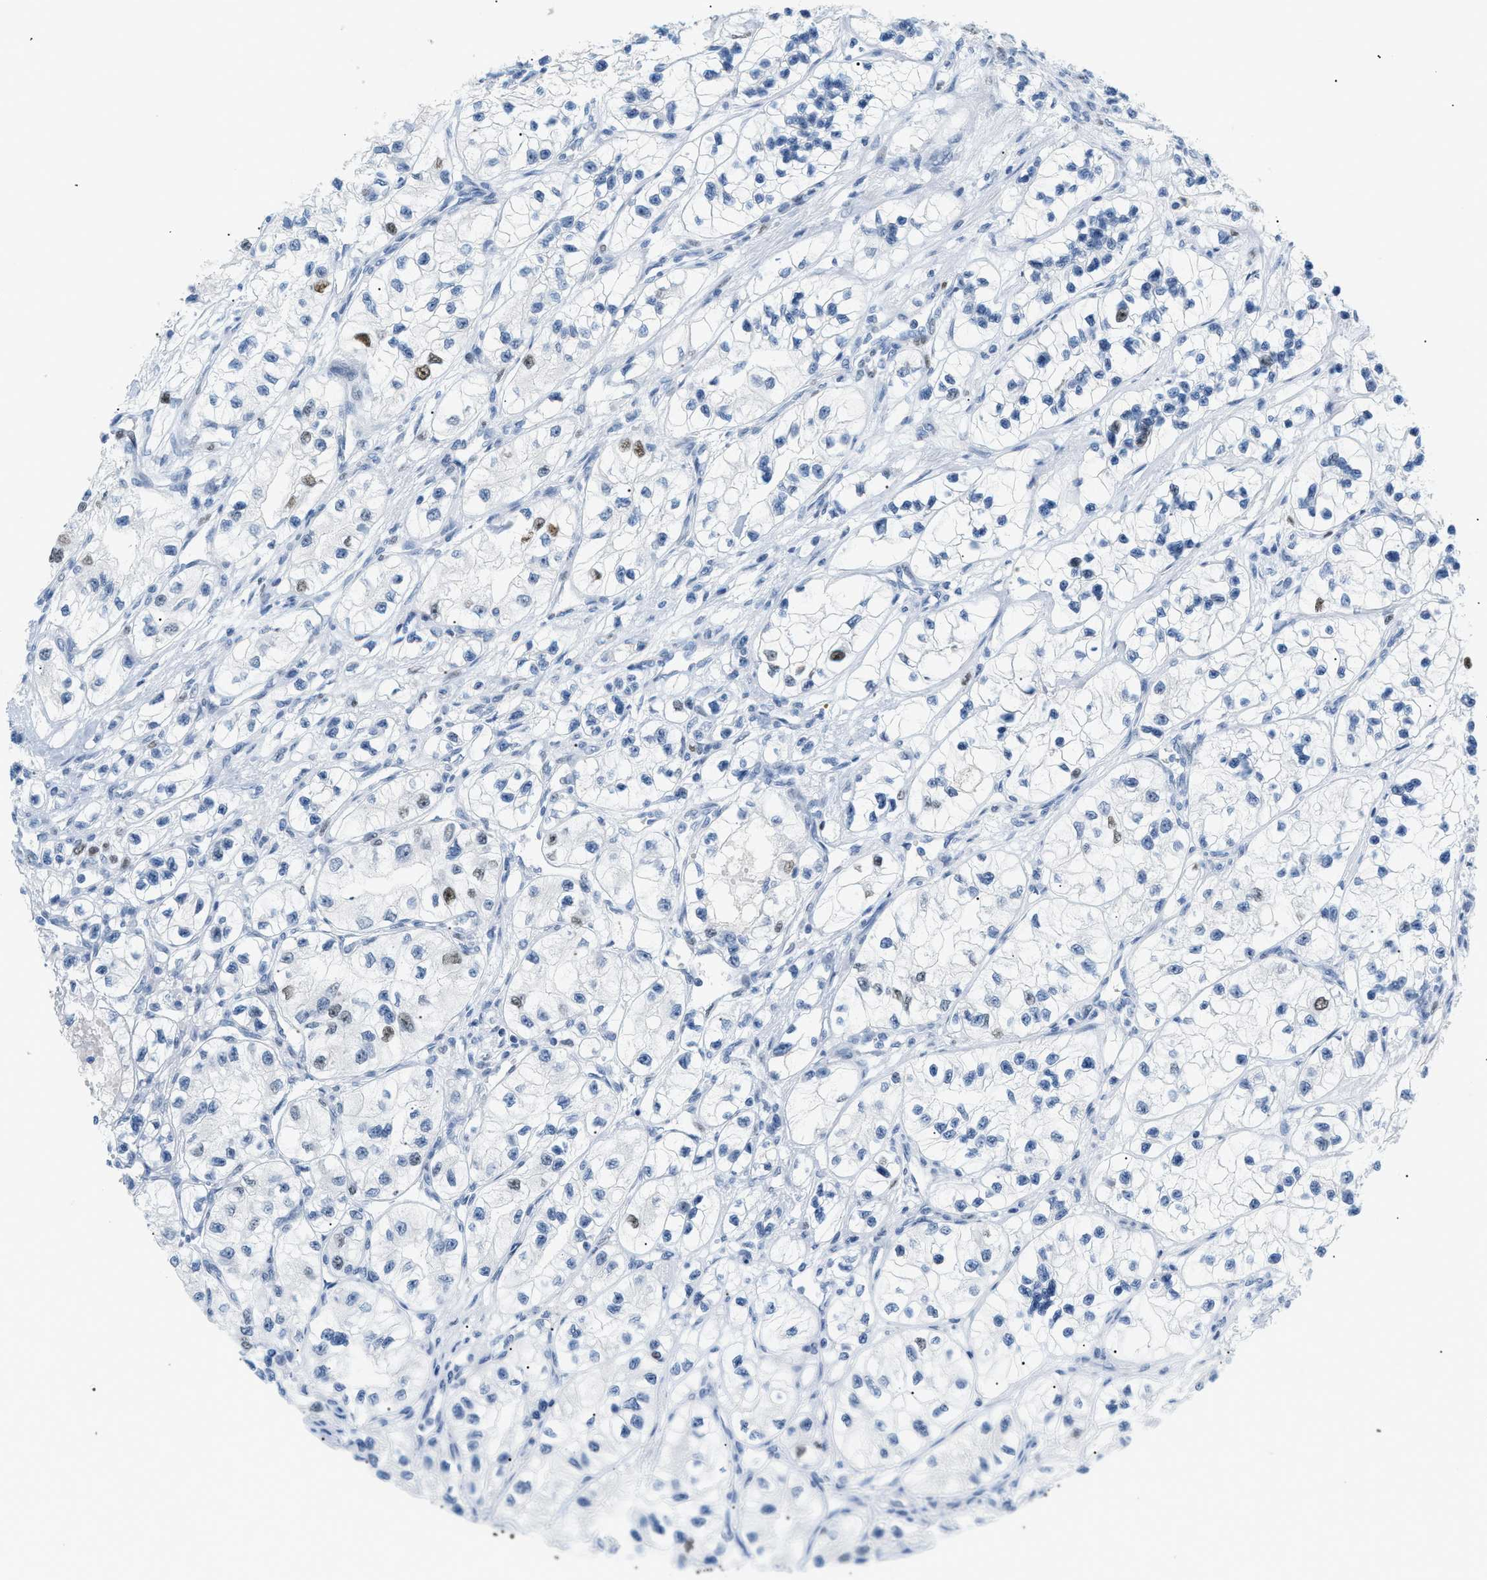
{"staining": {"intensity": "moderate", "quantity": "<25%", "location": "nuclear"}, "tissue": "renal cancer", "cell_type": "Tumor cells", "image_type": "cancer", "snomed": [{"axis": "morphology", "description": "Adenocarcinoma, NOS"}, {"axis": "topography", "description": "Kidney"}], "caption": "Immunohistochemistry micrograph of renal cancer stained for a protein (brown), which demonstrates low levels of moderate nuclear expression in approximately <25% of tumor cells.", "gene": "MCM7", "patient": {"sex": "female", "age": 57}}